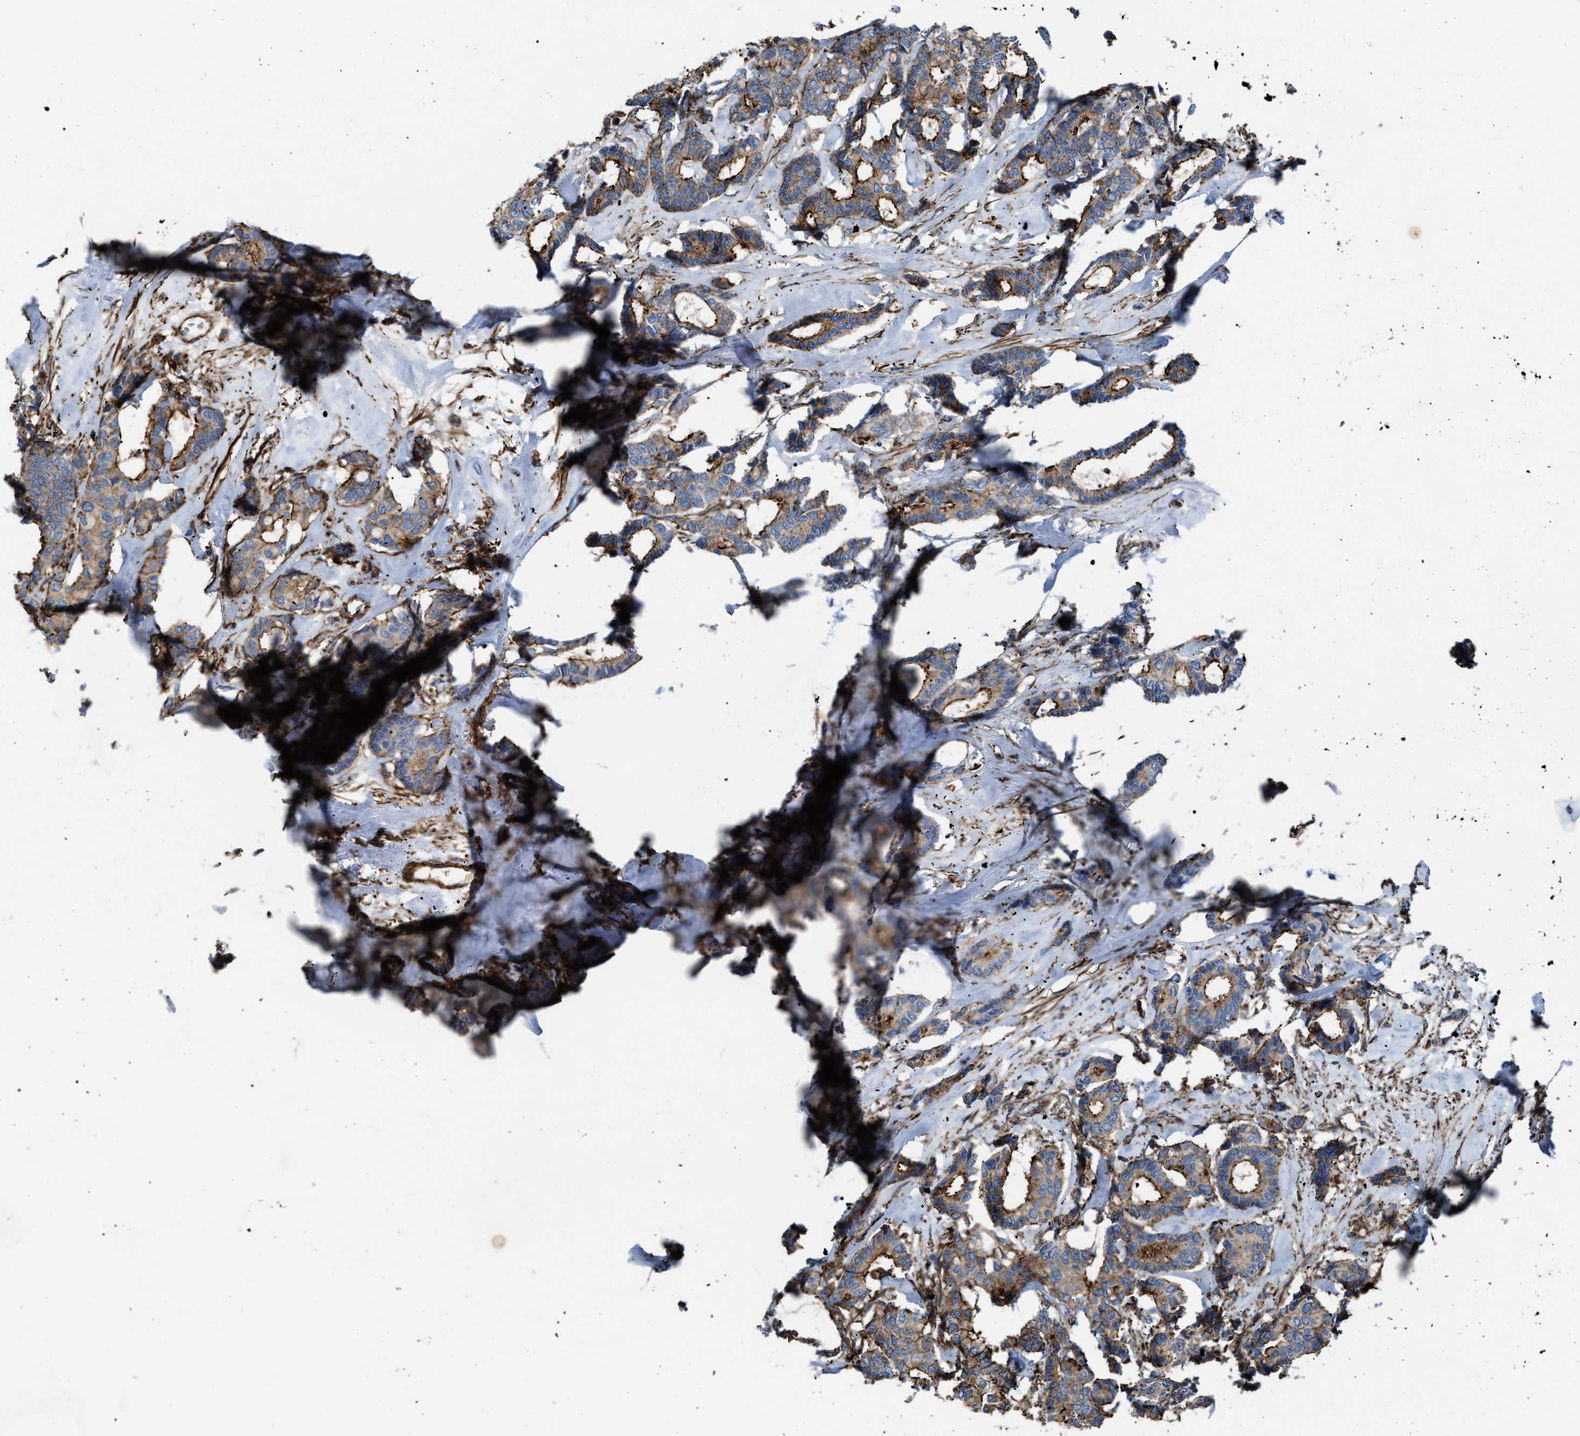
{"staining": {"intensity": "moderate", "quantity": ">75%", "location": "cytoplasmic/membranous"}, "tissue": "breast cancer", "cell_type": "Tumor cells", "image_type": "cancer", "snomed": [{"axis": "morphology", "description": "Duct carcinoma"}, {"axis": "topography", "description": "Breast"}], "caption": "A histopathology image of human breast cancer (invasive ductal carcinoma) stained for a protein demonstrates moderate cytoplasmic/membranous brown staining in tumor cells.", "gene": "AGPAT2", "patient": {"sex": "female", "age": 87}}